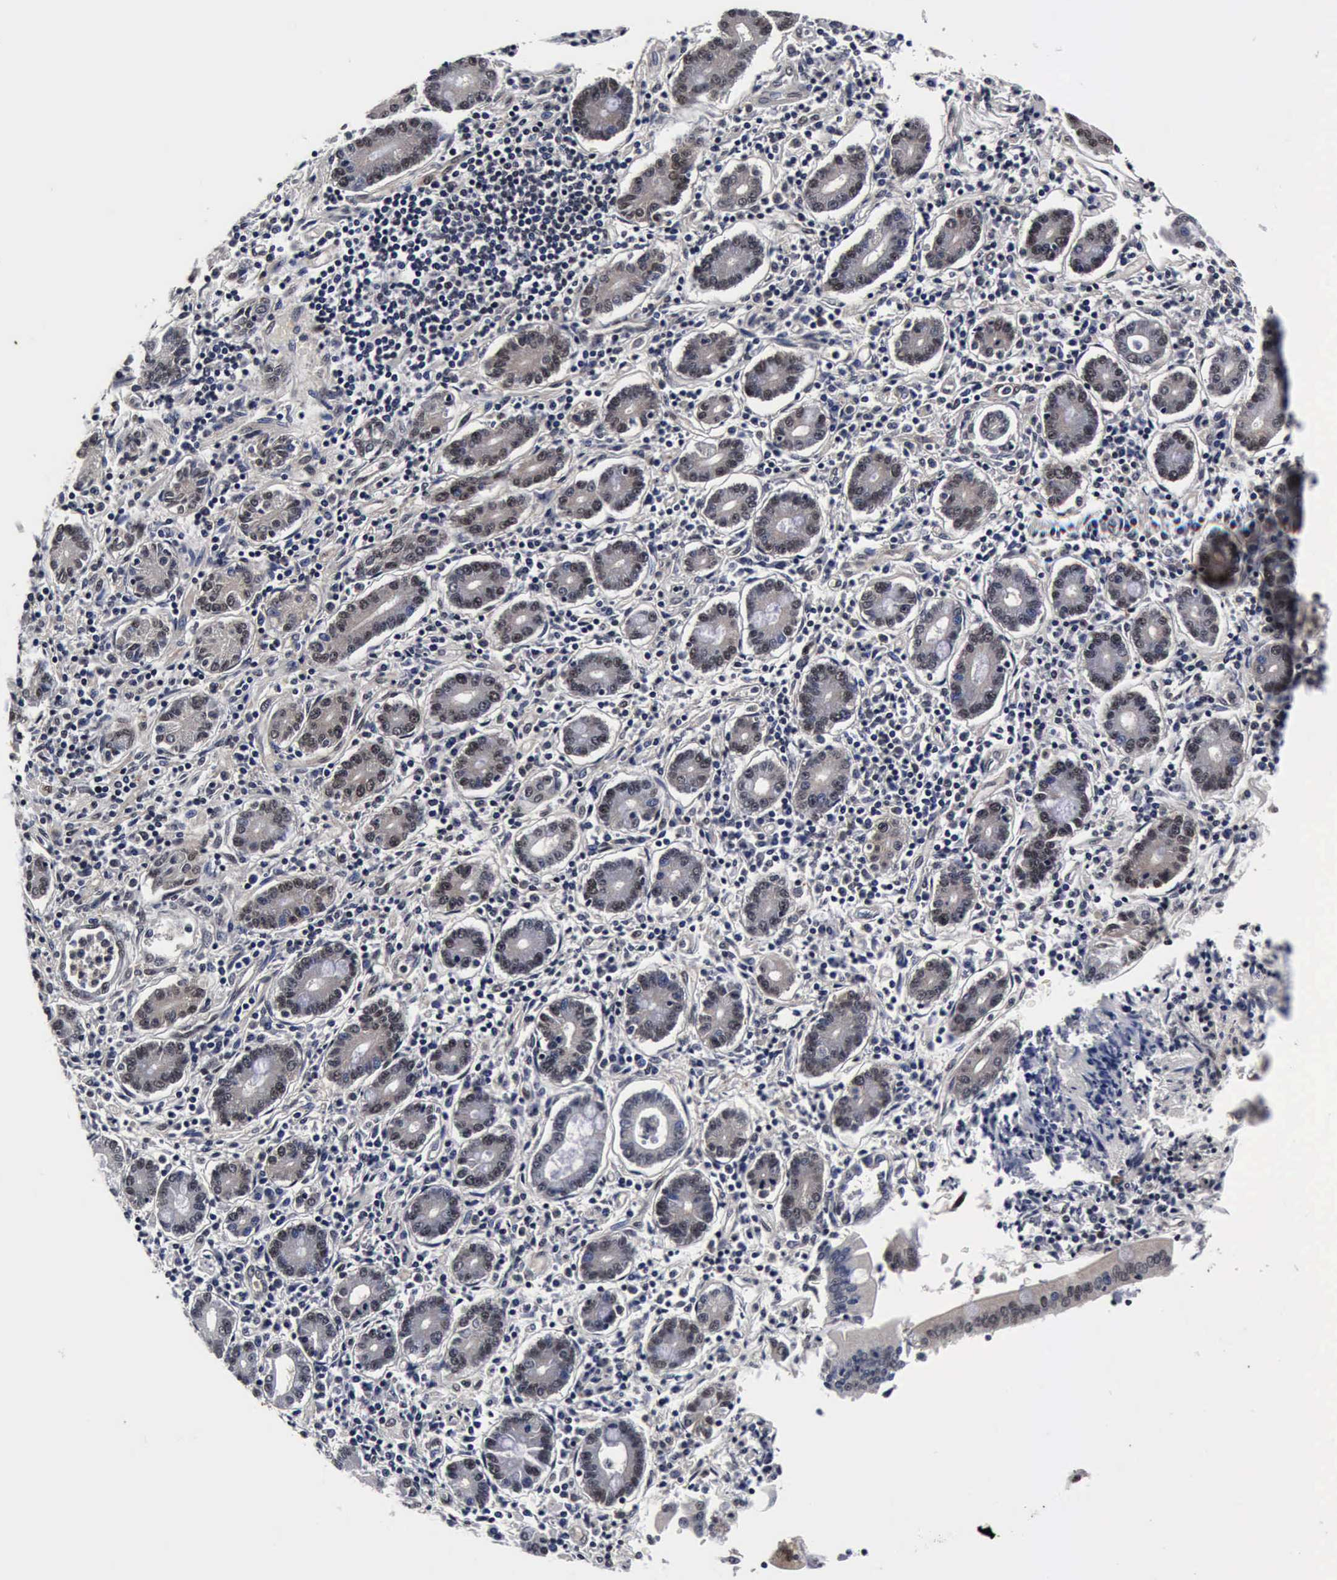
{"staining": {"intensity": "weak", "quantity": "25%-75%", "location": "cytoplasmic/membranous"}, "tissue": "pancreatic cancer", "cell_type": "Tumor cells", "image_type": "cancer", "snomed": [{"axis": "morphology", "description": "Adenocarcinoma, NOS"}, {"axis": "topography", "description": "Pancreas"}], "caption": "Human adenocarcinoma (pancreatic) stained for a protein (brown) reveals weak cytoplasmic/membranous positive positivity in approximately 25%-75% of tumor cells.", "gene": "UBC", "patient": {"sex": "female", "age": 57}}